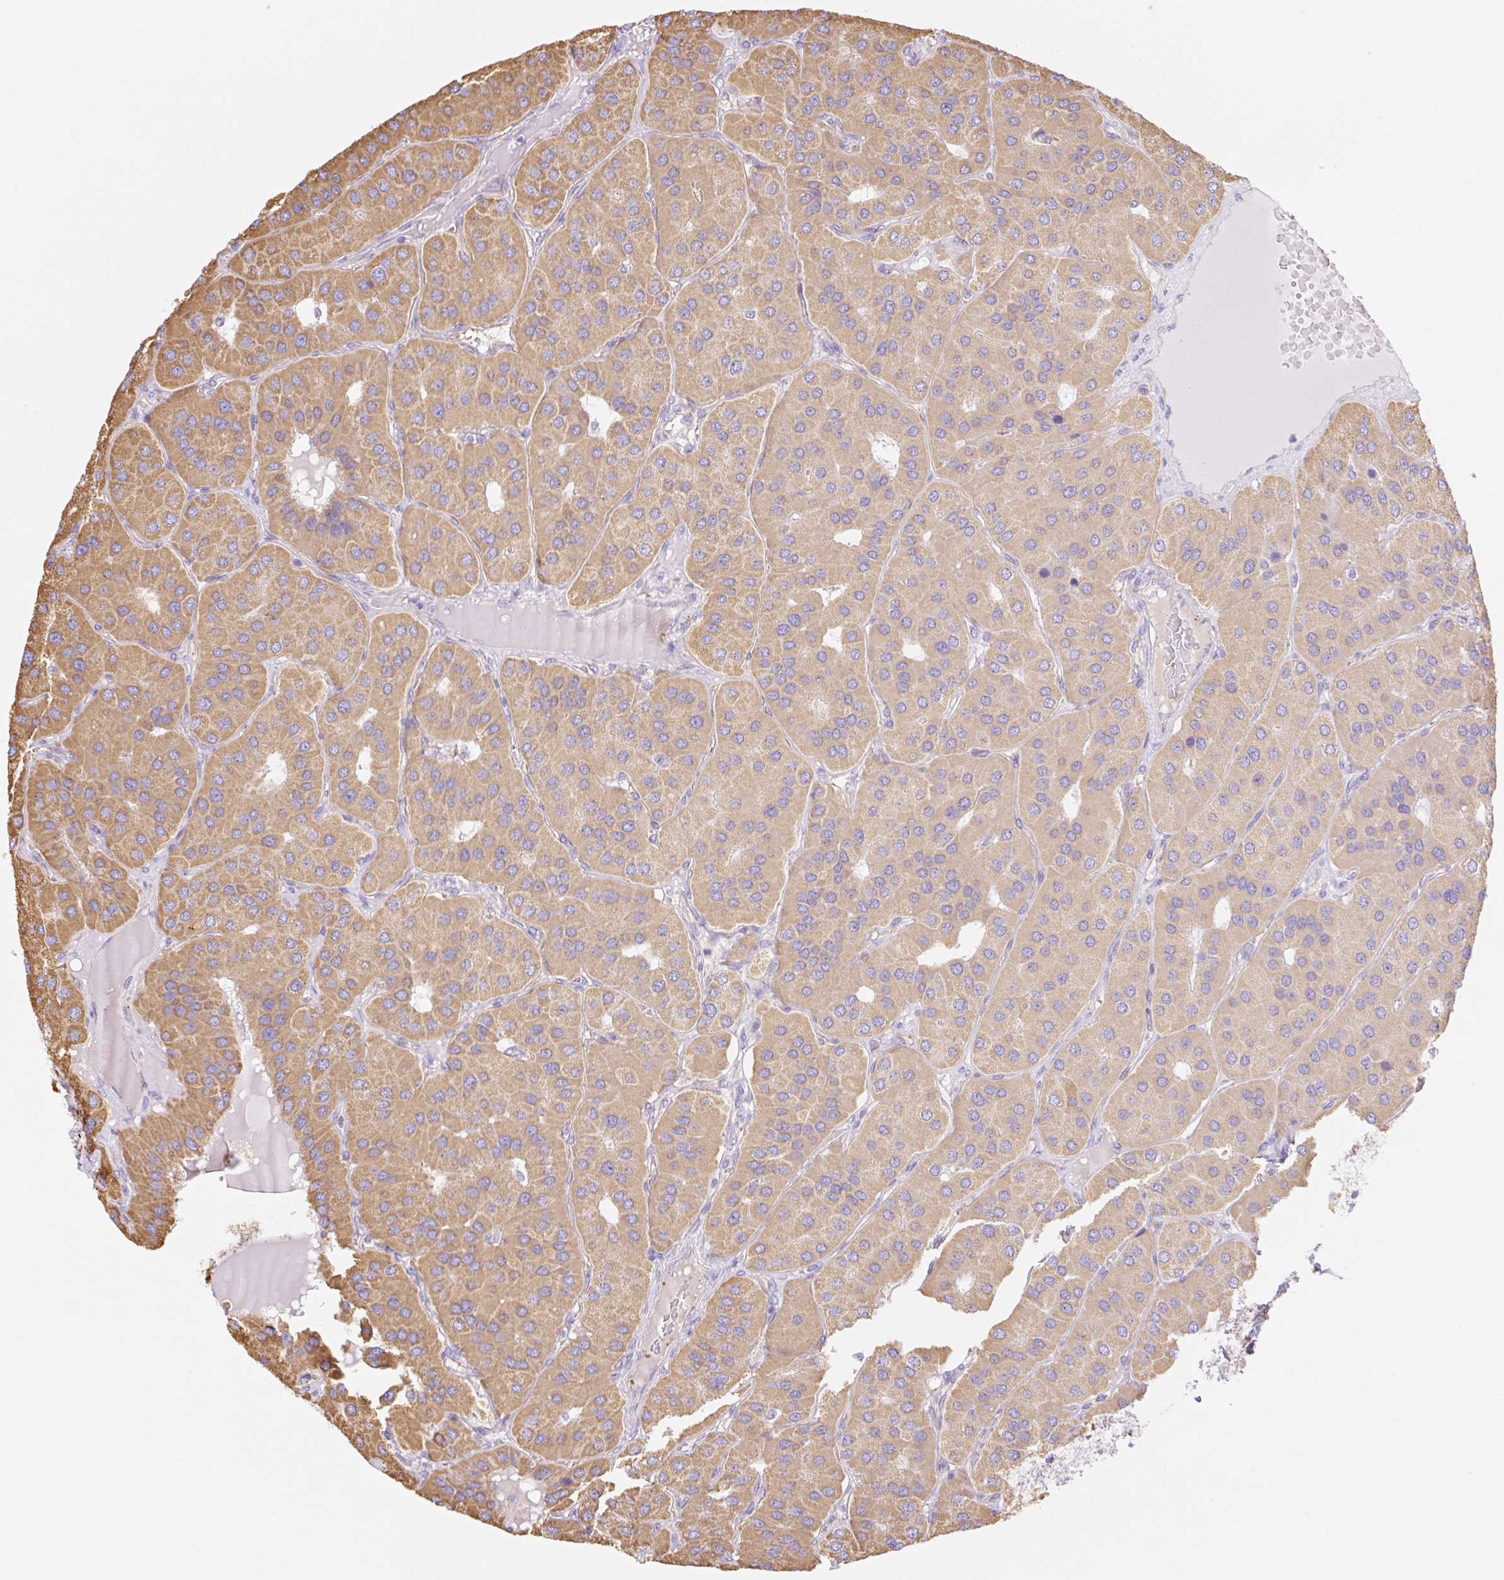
{"staining": {"intensity": "moderate", "quantity": ">75%", "location": "cytoplasmic/membranous"}, "tissue": "parathyroid gland", "cell_type": "Glandular cells", "image_type": "normal", "snomed": [{"axis": "morphology", "description": "Normal tissue, NOS"}, {"axis": "morphology", "description": "Adenoma, NOS"}, {"axis": "topography", "description": "Parathyroid gland"}], "caption": "Brown immunohistochemical staining in unremarkable human parathyroid gland displays moderate cytoplasmic/membranous expression in approximately >75% of glandular cells. (brown staining indicates protein expression, while blue staining denotes nuclei).", "gene": "ESAM", "patient": {"sex": "female", "age": 86}}